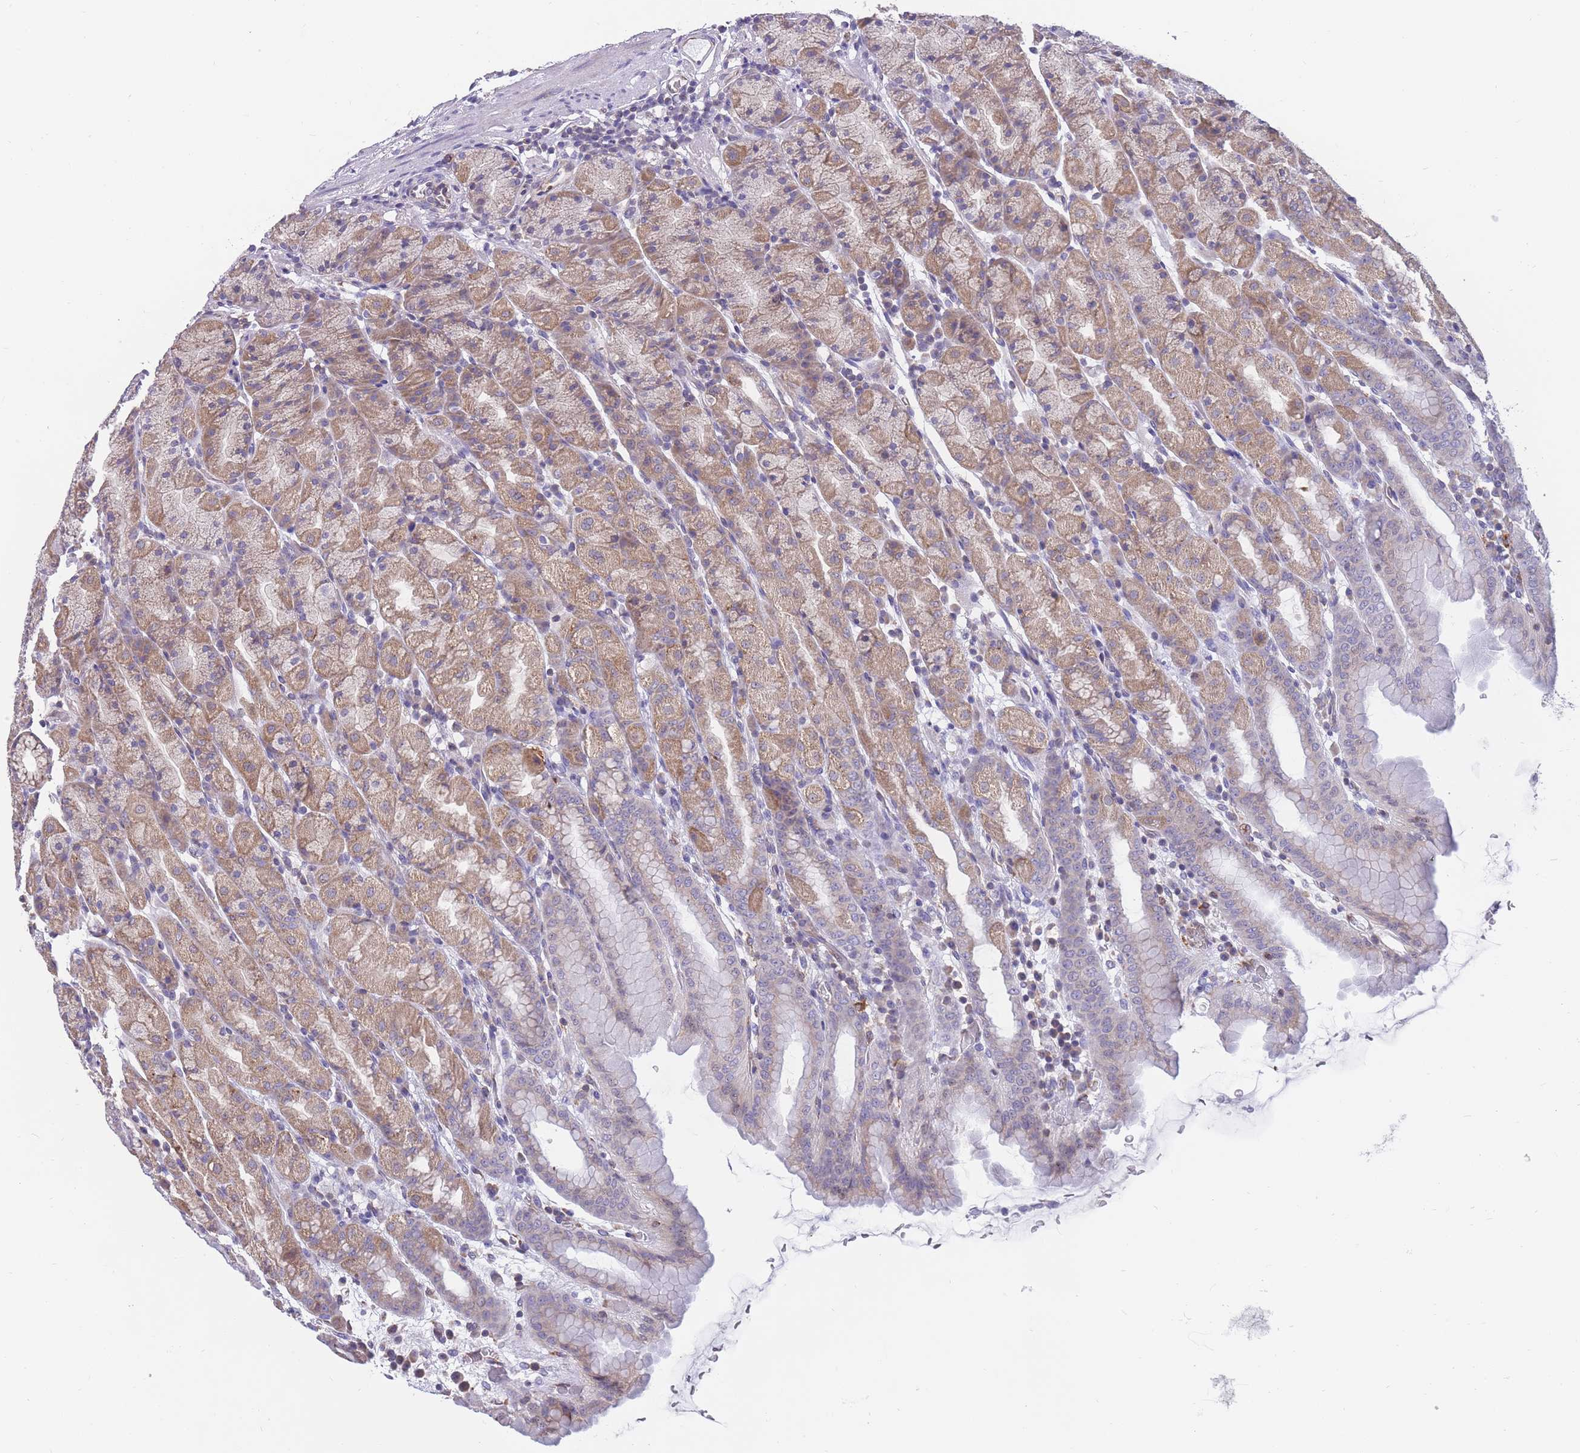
{"staining": {"intensity": "moderate", "quantity": "25%-75%", "location": "cytoplasmic/membranous"}, "tissue": "stomach", "cell_type": "Glandular cells", "image_type": "normal", "snomed": [{"axis": "morphology", "description": "Normal tissue, NOS"}, {"axis": "topography", "description": "Stomach, upper"}], "caption": "IHC (DAB) staining of unremarkable human stomach demonstrates moderate cytoplasmic/membranous protein expression in approximately 25%-75% of glandular cells.", "gene": "ZNF662", "patient": {"sex": "male", "age": 68}}